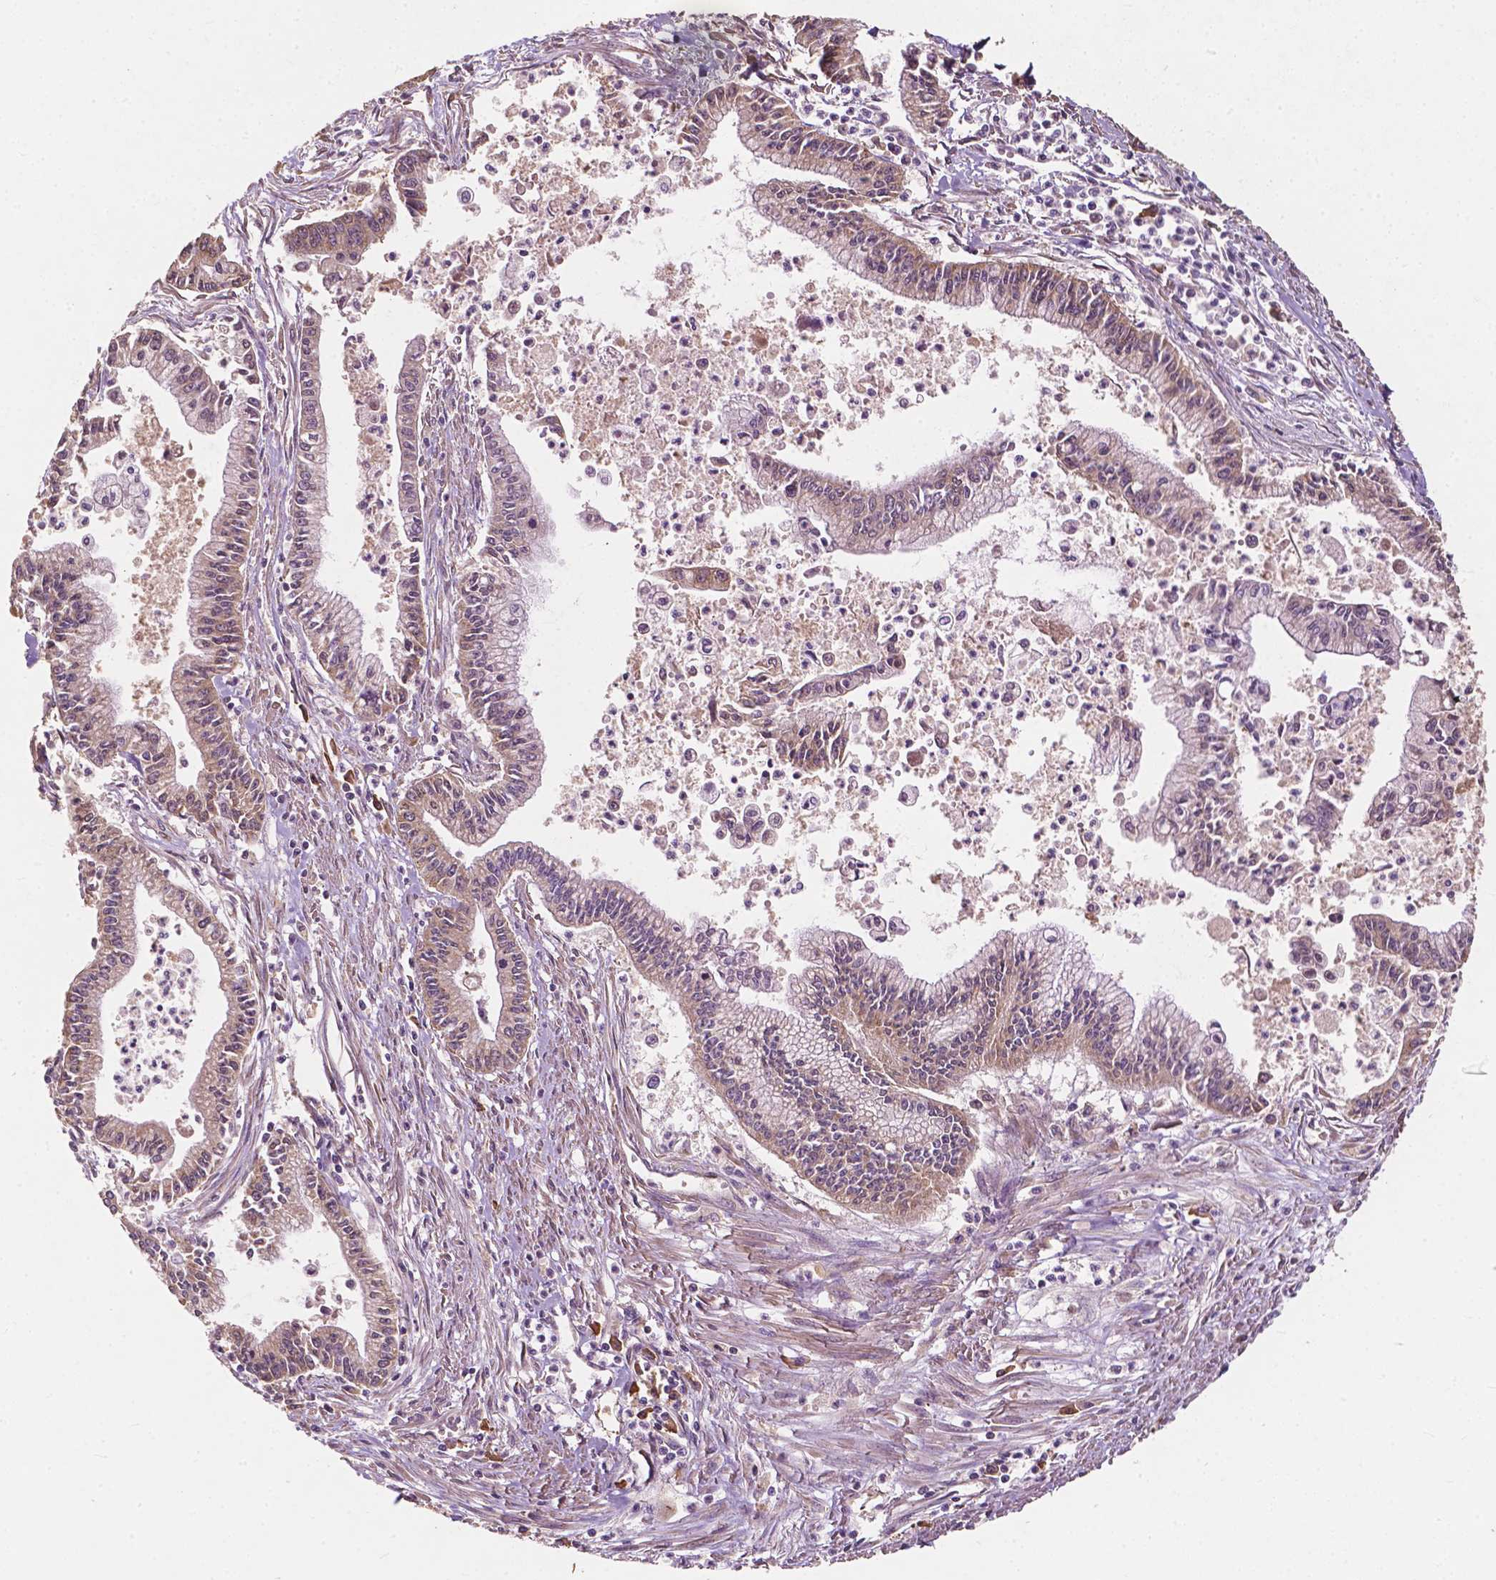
{"staining": {"intensity": "weak", "quantity": "25%-75%", "location": "cytoplasmic/membranous"}, "tissue": "pancreatic cancer", "cell_type": "Tumor cells", "image_type": "cancer", "snomed": [{"axis": "morphology", "description": "Adenocarcinoma, NOS"}, {"axis": "topography", "description": "Pancreas"}], "caption": "DAB (3,3'-diaminobenzidine) immunohistochemical staining of human pancreatic cancer exhibits weak cytoplasmic/membranous protein expression in about 25%-75% of tumor cells.", "gene": "G3BP1", "patient": {"sex": "female", "age": 65}}